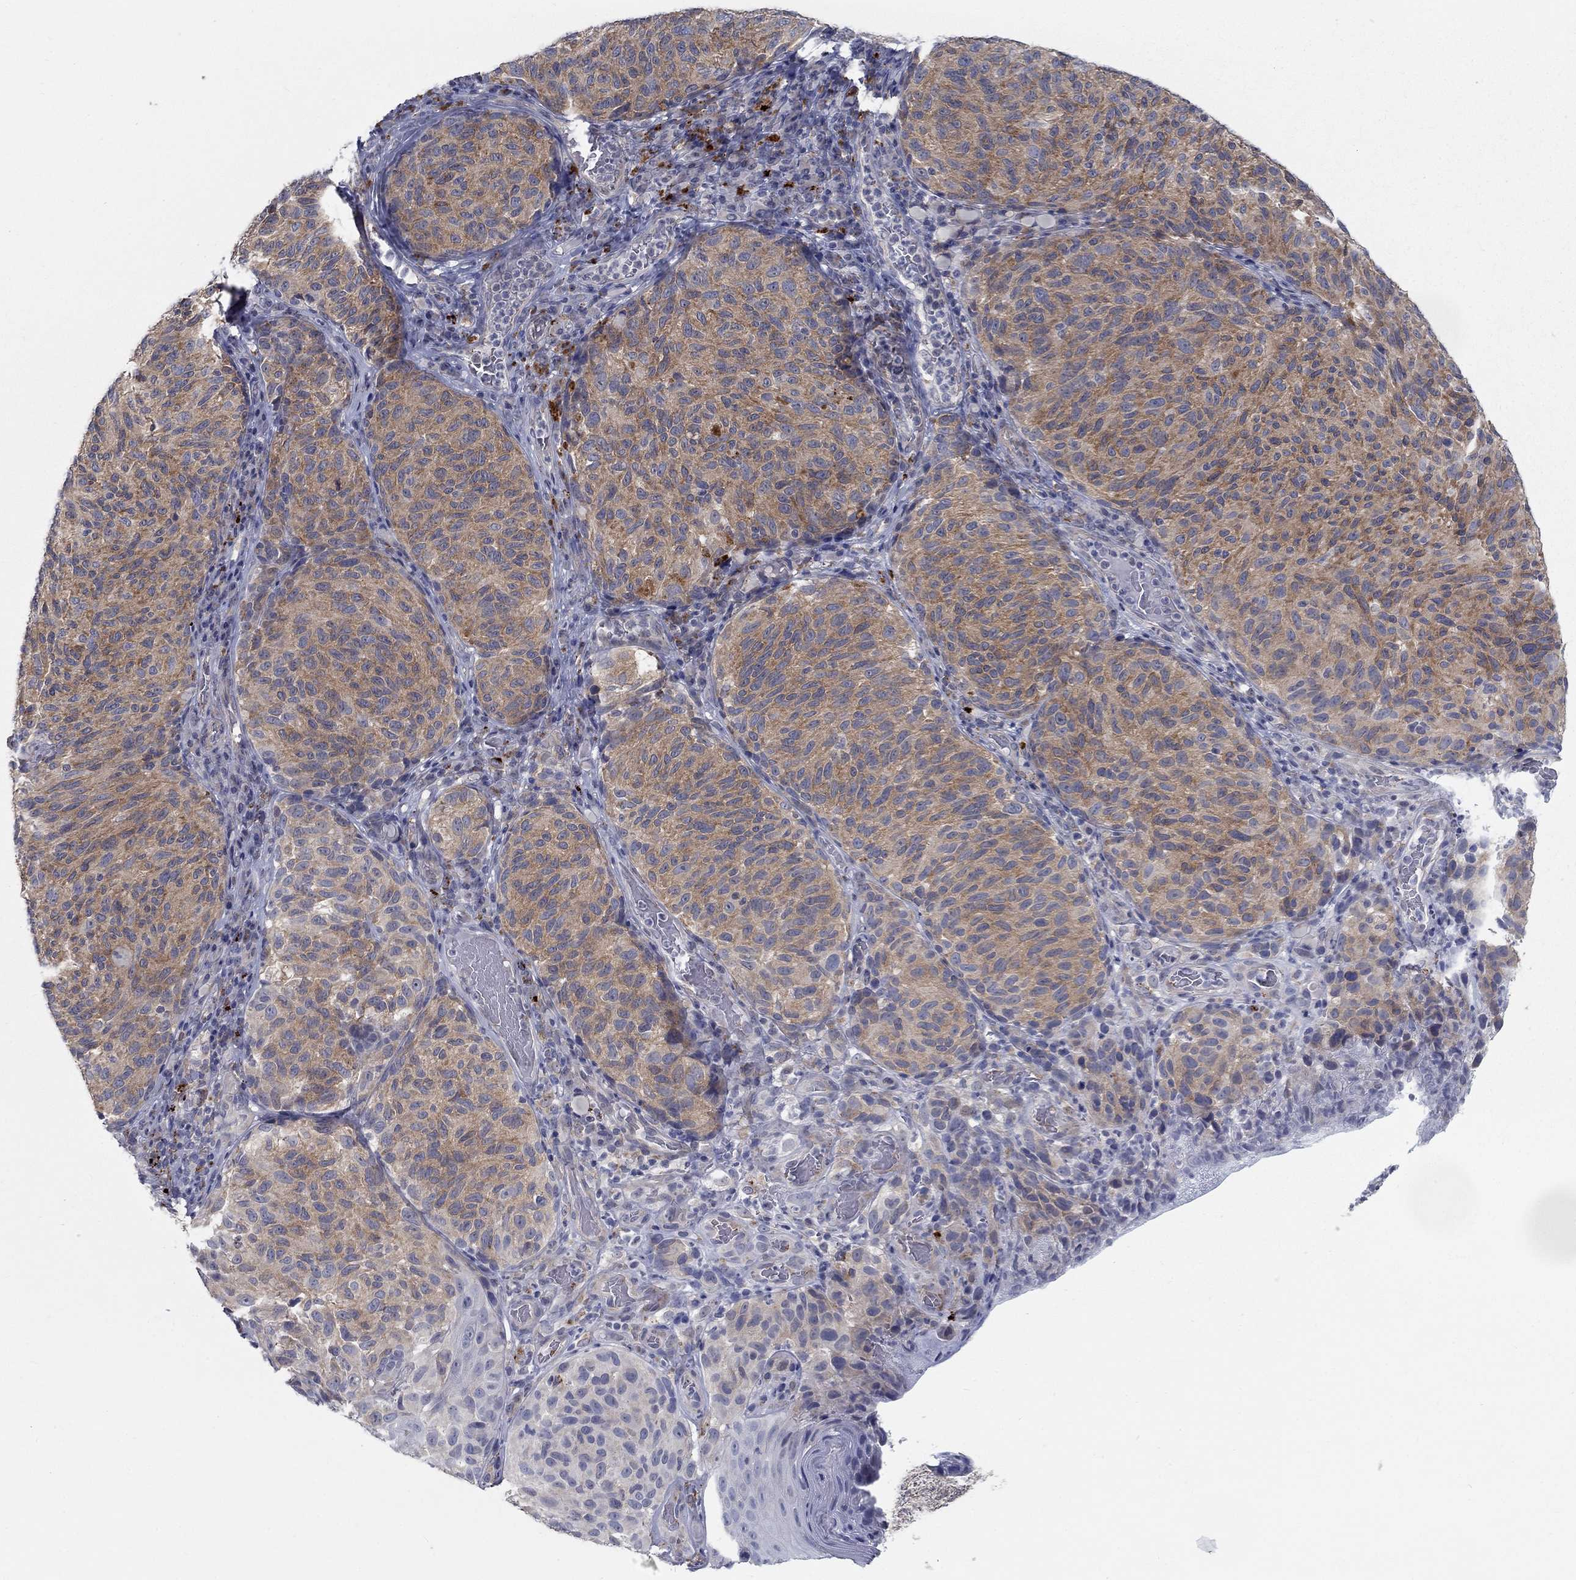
{"staining": {"intensity": "moderate", "quantity": "25%-75%", "location": "cytoplasmic/membranous"}, "tissue": "melanoma", "cell_type": "Tumor cells", "image_type": "cancer", "snomed": [{"axis": "morphology", "description": "Malignant melanoma, NOS"}, {"axis": "topography", "description": "Skin"}], "caption": "The photomicrograph demonstrates a brown stain indicating the presence of a protein in the cytoplasmic/membranous of tumor cells in malignant melanoma. (IHC, brightfield microscopy, high magnification).", "gene": "MTSS2", "patient": {"sex": "female", "age": 73}}